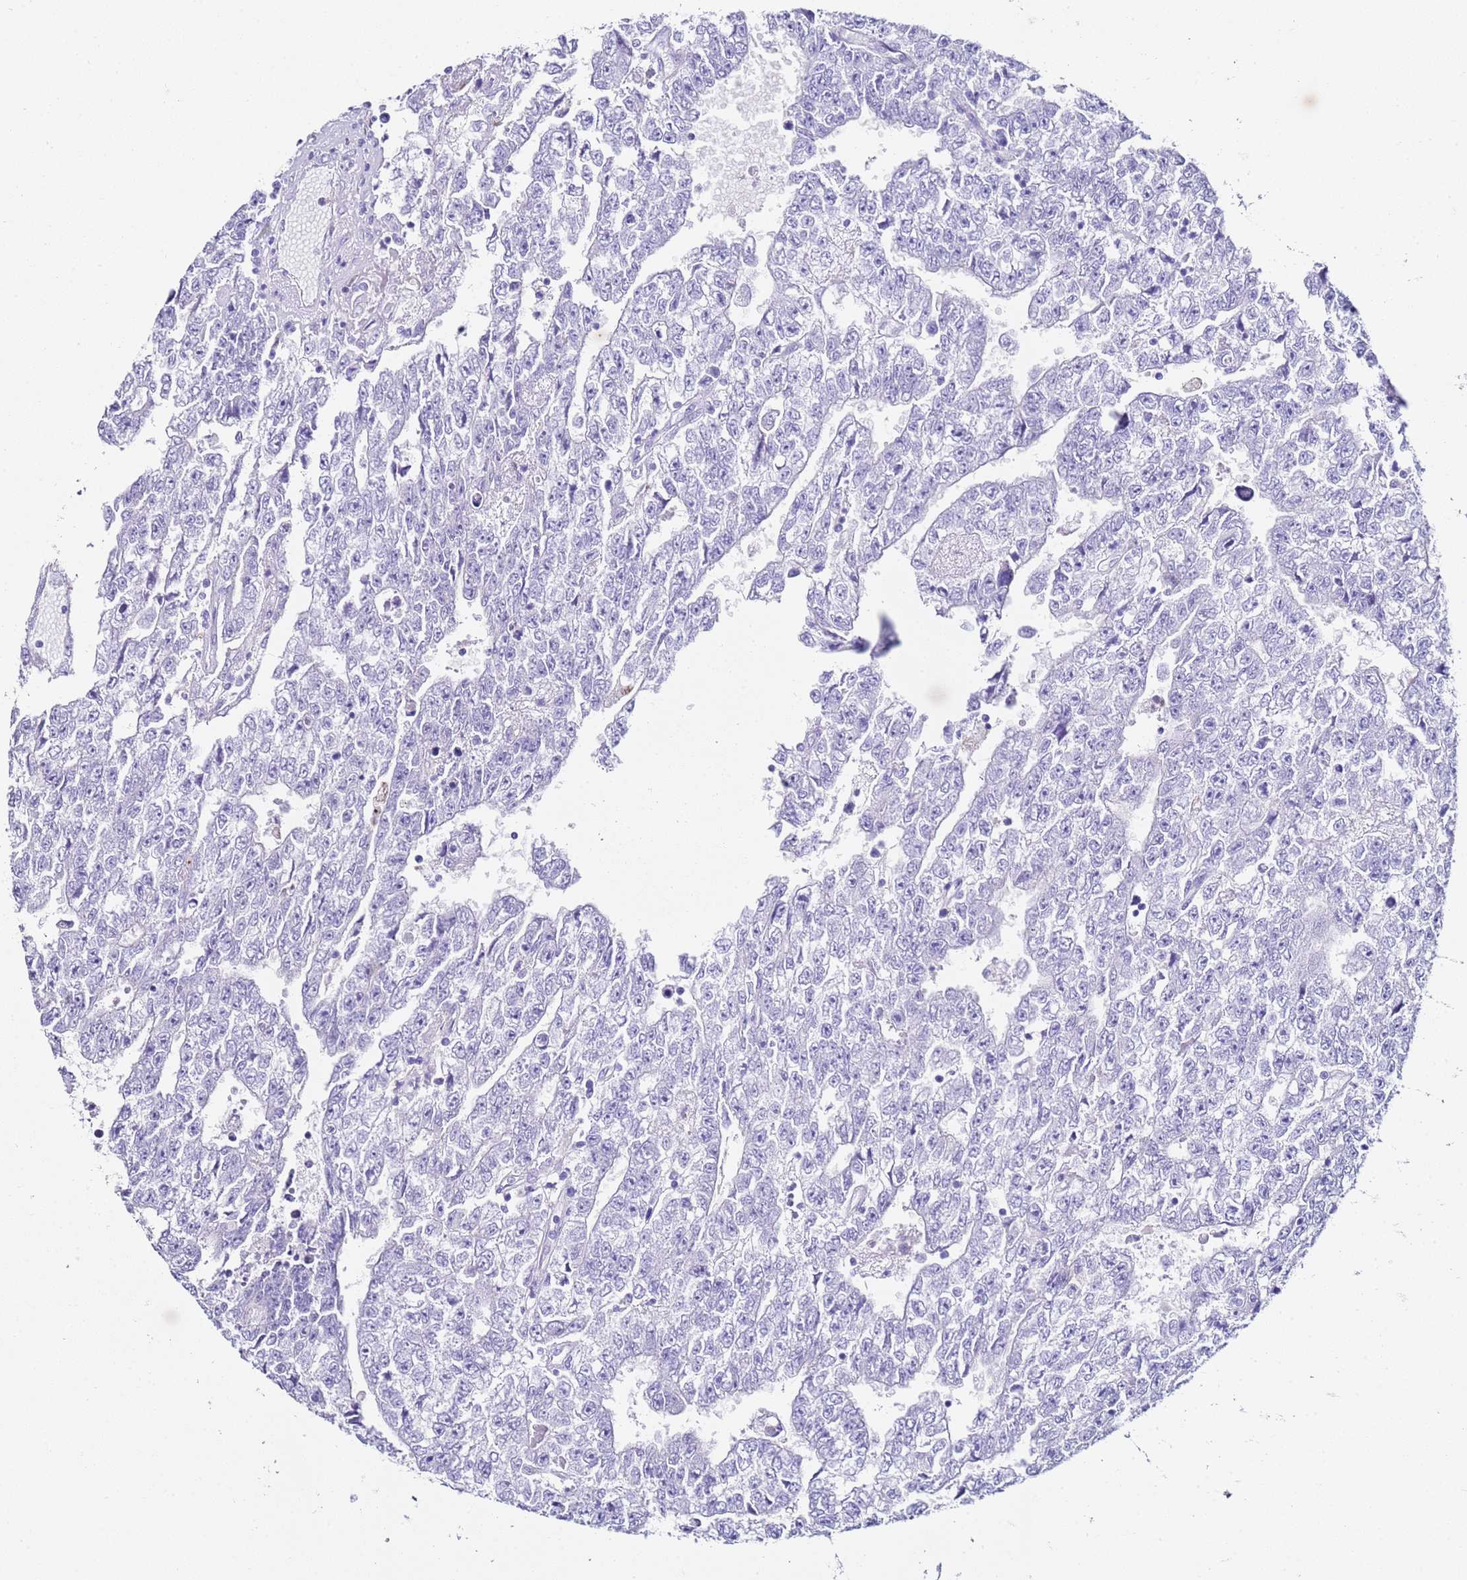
{"staining": {"intensity": "negative", "quantity": "none", "location": "none"}, "tissue": "testis cancer", "cell_type": "Tumor cells", "image_type": "cancer", "snomed": [{"axis": "morphology", "description": "Carcinoma, Embryonal, NOS"}, {"axis": "topography", "description": "Testis"}], "caption": "Immunohistochemical staining of testis cancer displays no significant positivity in tumor cells.", "gene": "PTBP2", "patient": {"sex": "male", "age": 25}}